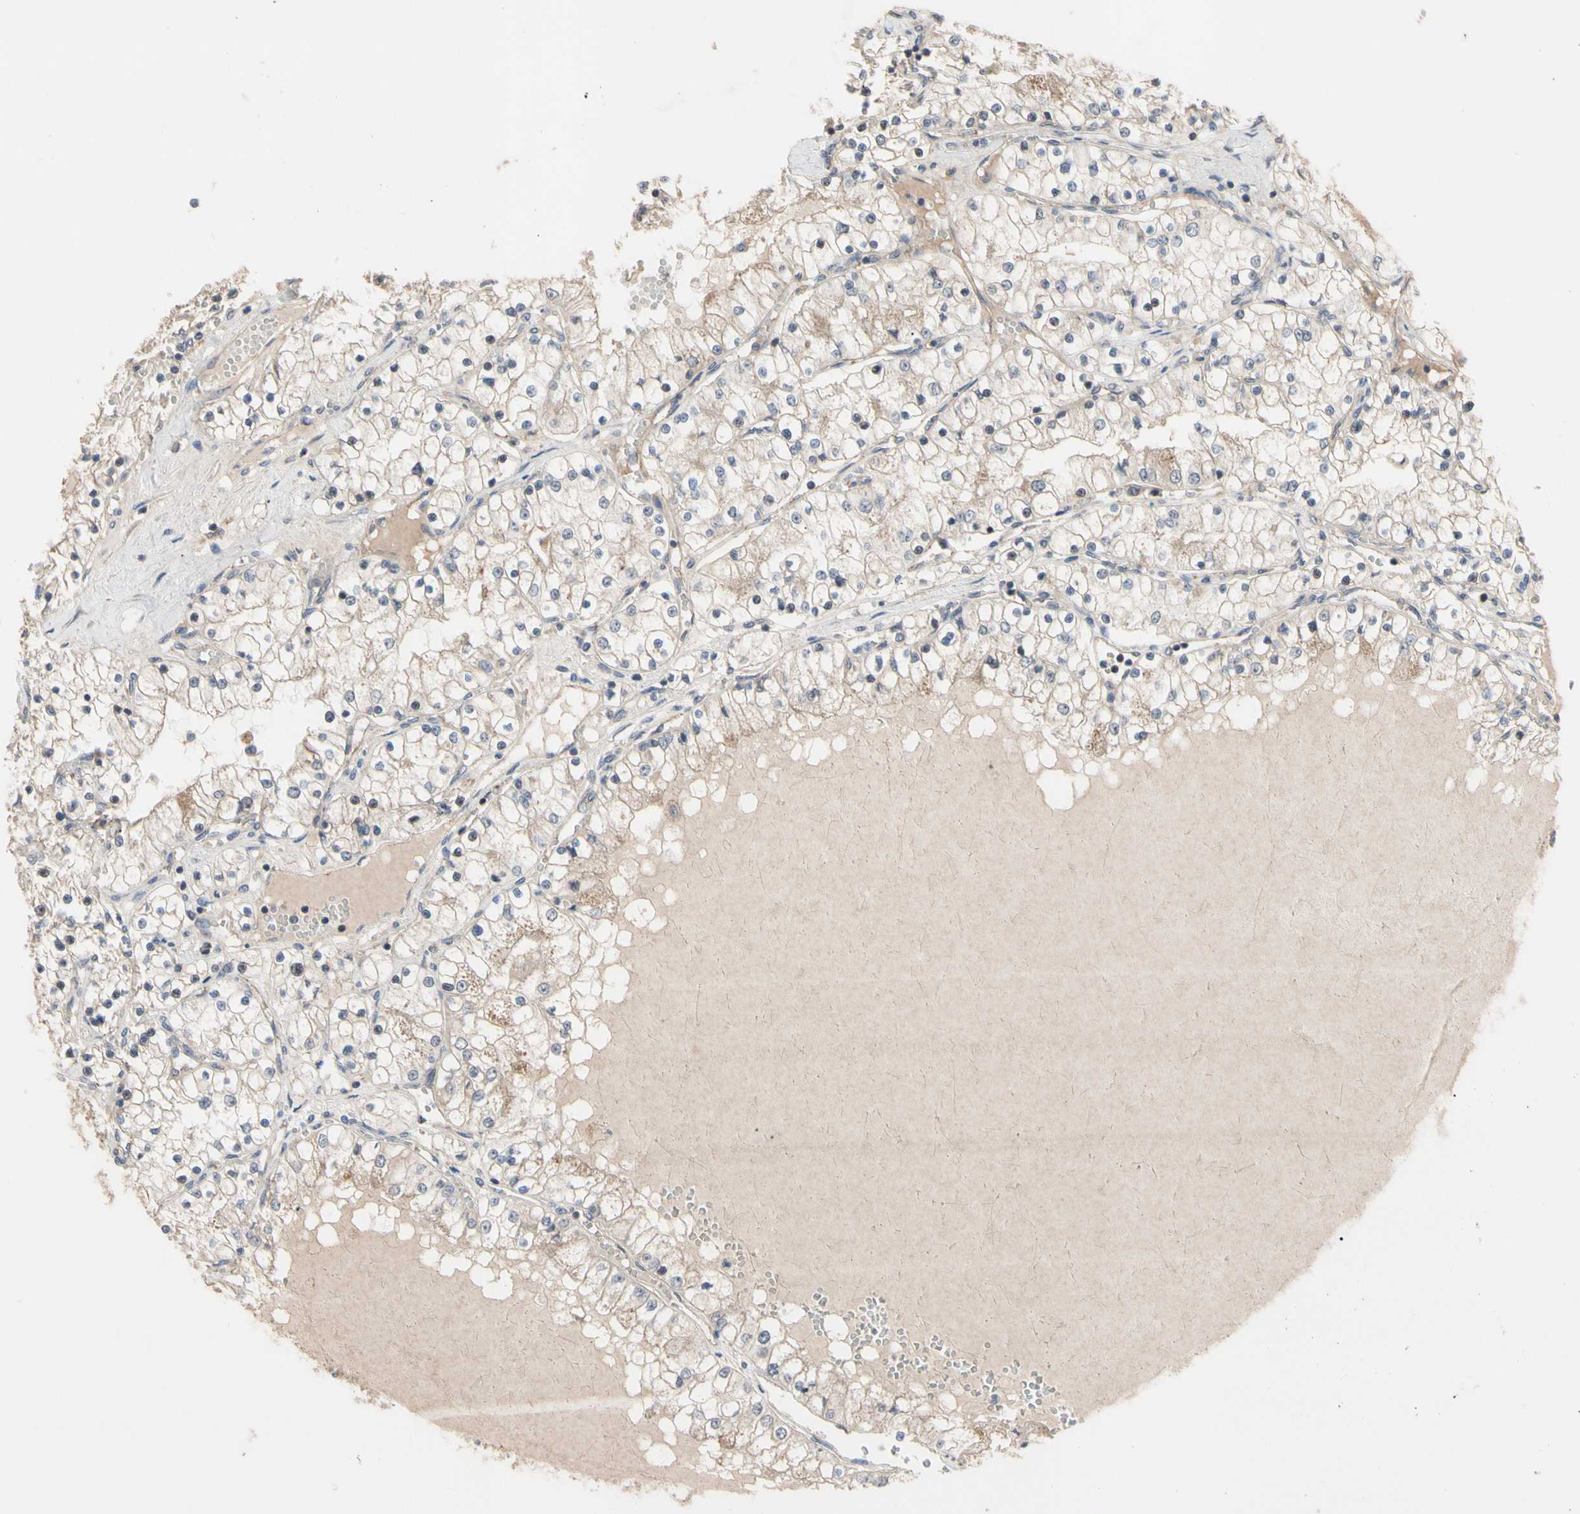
{"staining": {"intensity": "moderate", "quantity": "25%-75%", "location": "cytoplasmic/membranous"}, "tissue": "renal cancer", "cell_type": "Tumor cells", "image_type": "cancer", "snomed": [{"axis": "morphology", "description": "Adenocarcinoma, NOS"}, {"axis": "topography", "description": "Kidney"}], "caption": "About 25%-75% of tumor cells in human renal cancer display moderate cytoplasmic/membranous protein staining as visualized by brown immunohistochemical staining.", "gene": "DPP8", "patient": {"sex": "male", "age": 68}}